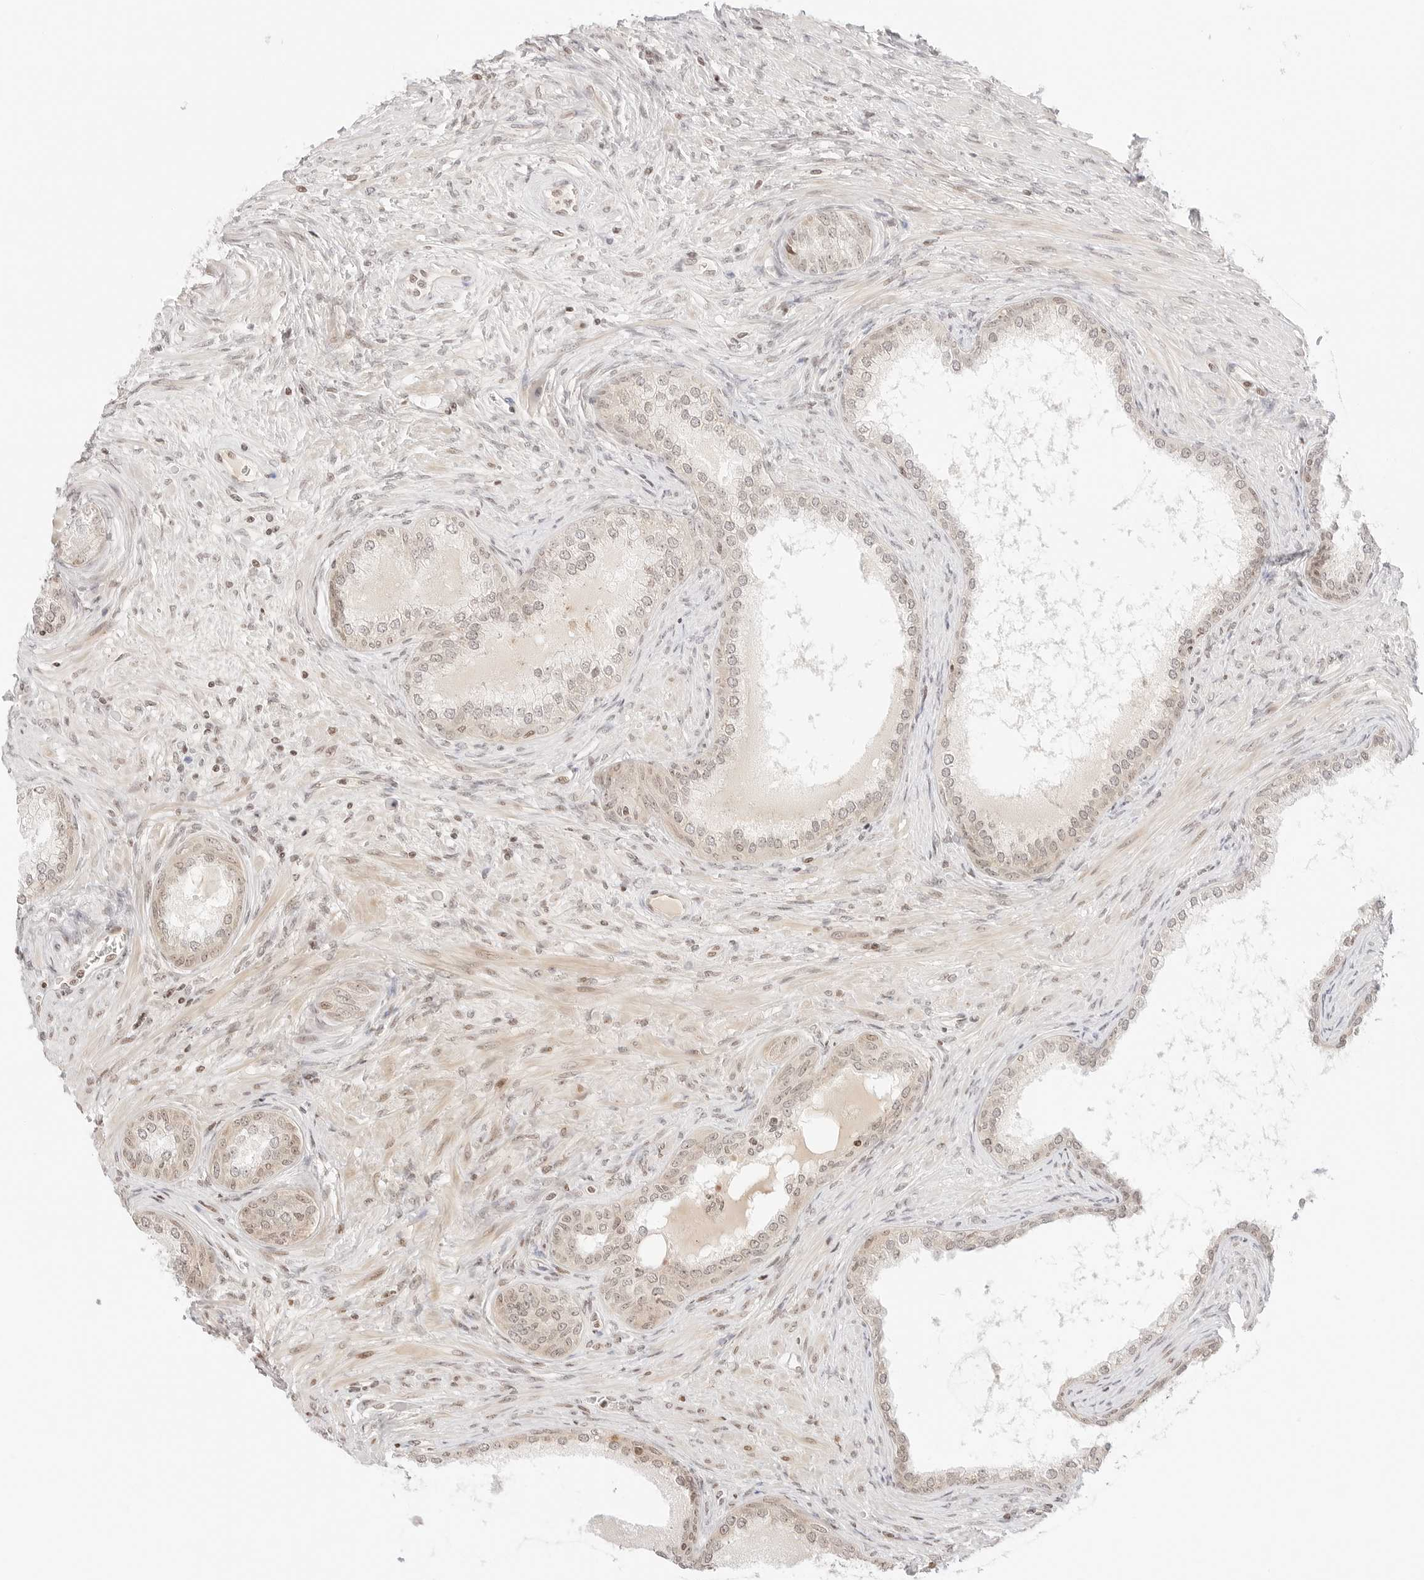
{"staining": {"intensity": "weak", "quantity": "25%-75%", "location": "nuclear"}, "tissue": "prostate cancer", "cell_type": "Tumor cells", "image_type": "cancer", "snomed": [{"axis": "morphology", "description": "Normal tissue, NOS"}, {"axis": "morphology", "description": "Adenocarcinoma, Low grade"}, {"axis": "topography", "description": "Prostate"}, {"axis": "topography", "description": "Peripheral nerve tissue"}], "caption": "Prostate cancer was stained to show a protein in brown. There is low levels of weak nuclear staining in approximately 25%-75% of tumor cells.", "gene": "RPS6KL1", "patient": {"sex": "male", "age": 71}}